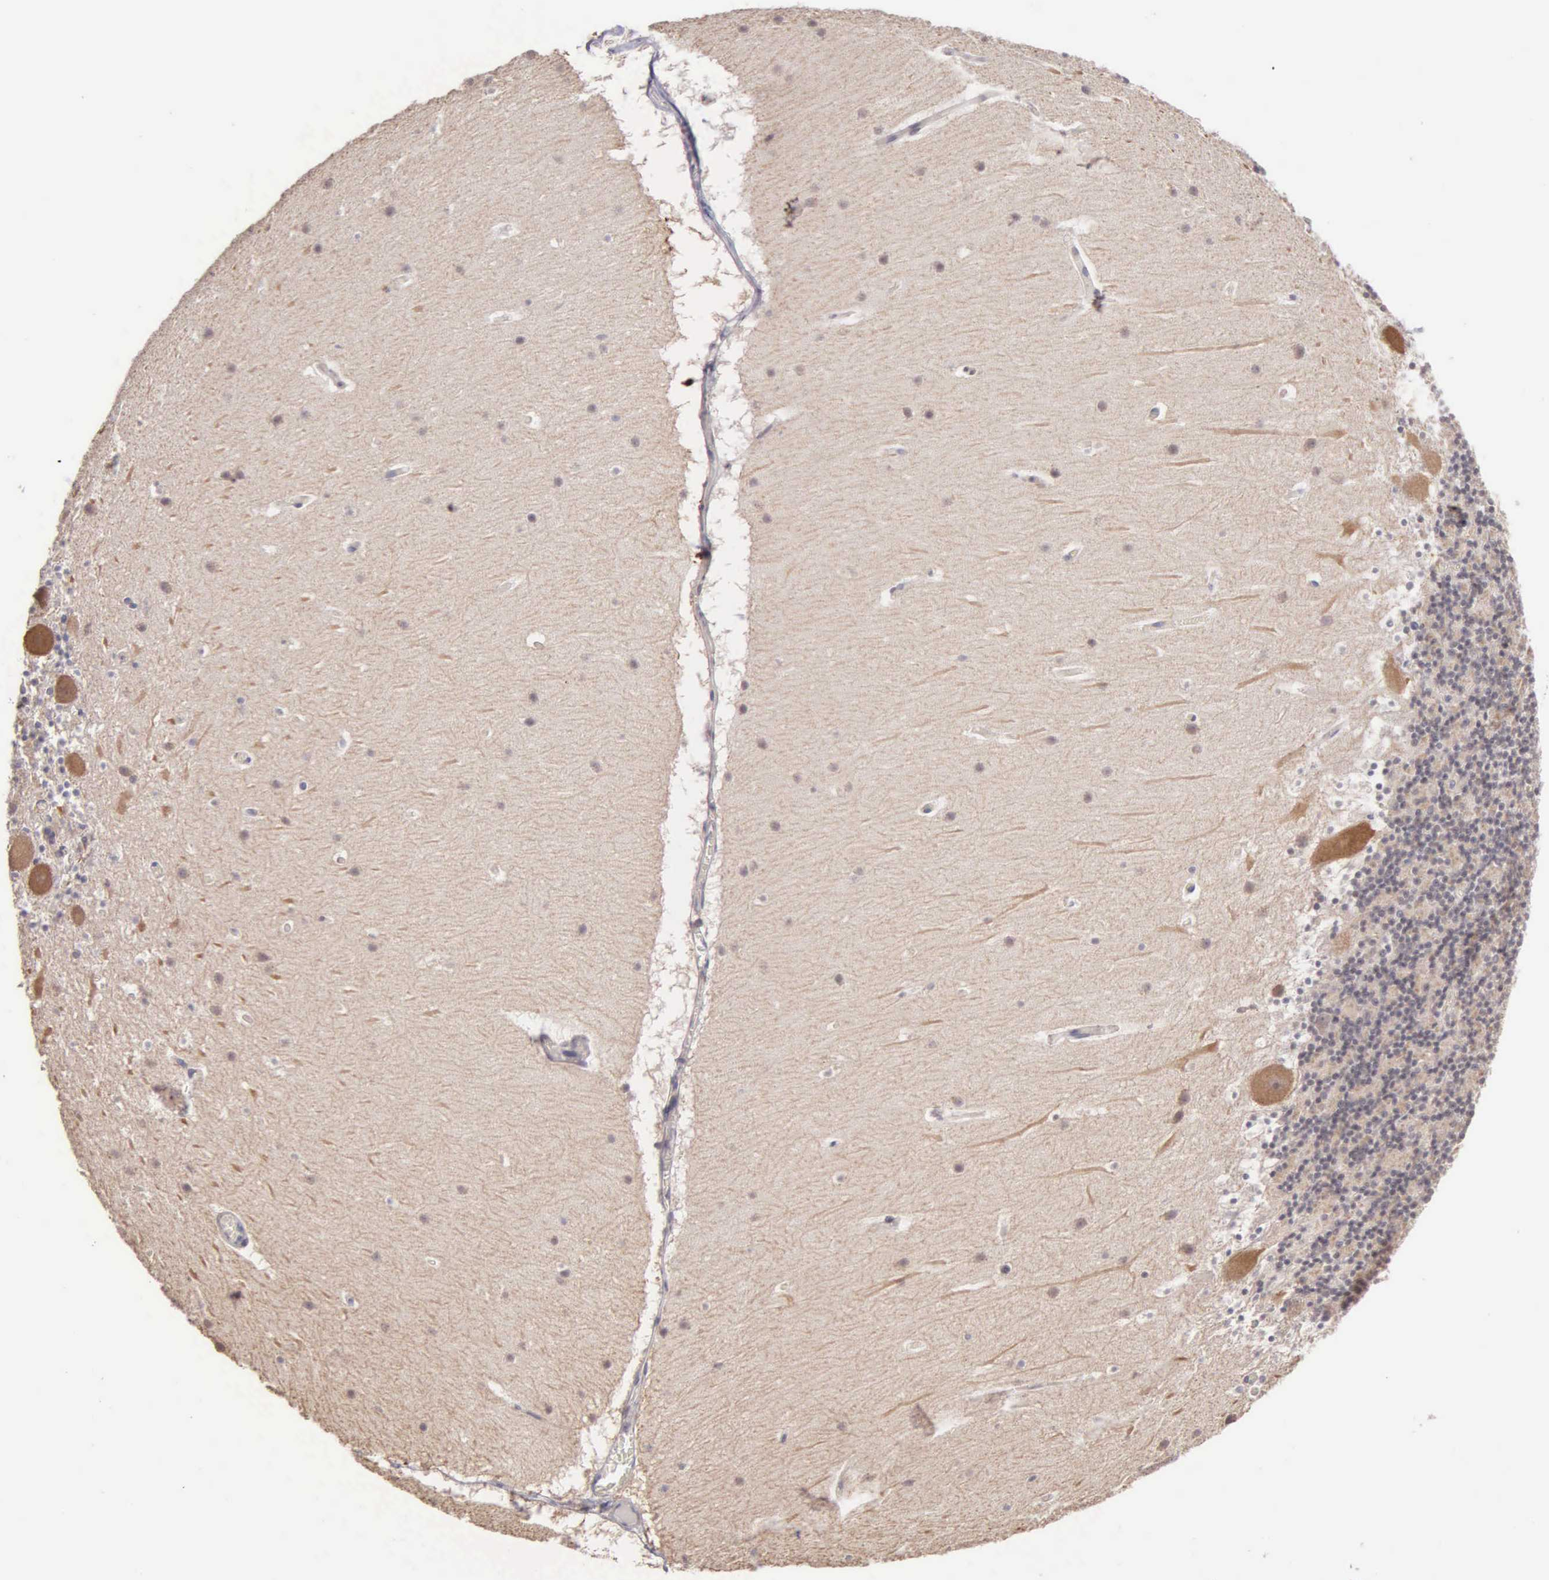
{"staining": {"intensity": "negative", "quantity": "none", "location": "none"}, "tissue": "cerebellum", "cell_type": "Cells in granular layer", "image_type": "normal", "snomed": [{"axis": "morphology", "description": "Normal tissue, NOS"}, {"axis": "topography", "description": "Cerebellum"}], "caption": "The immunohistochemistry (IHC) image has no significant expression in cells in granular layer of cerebellum.", "gene": "BRD1", "patient": {"sex": "male", "age": 45}}